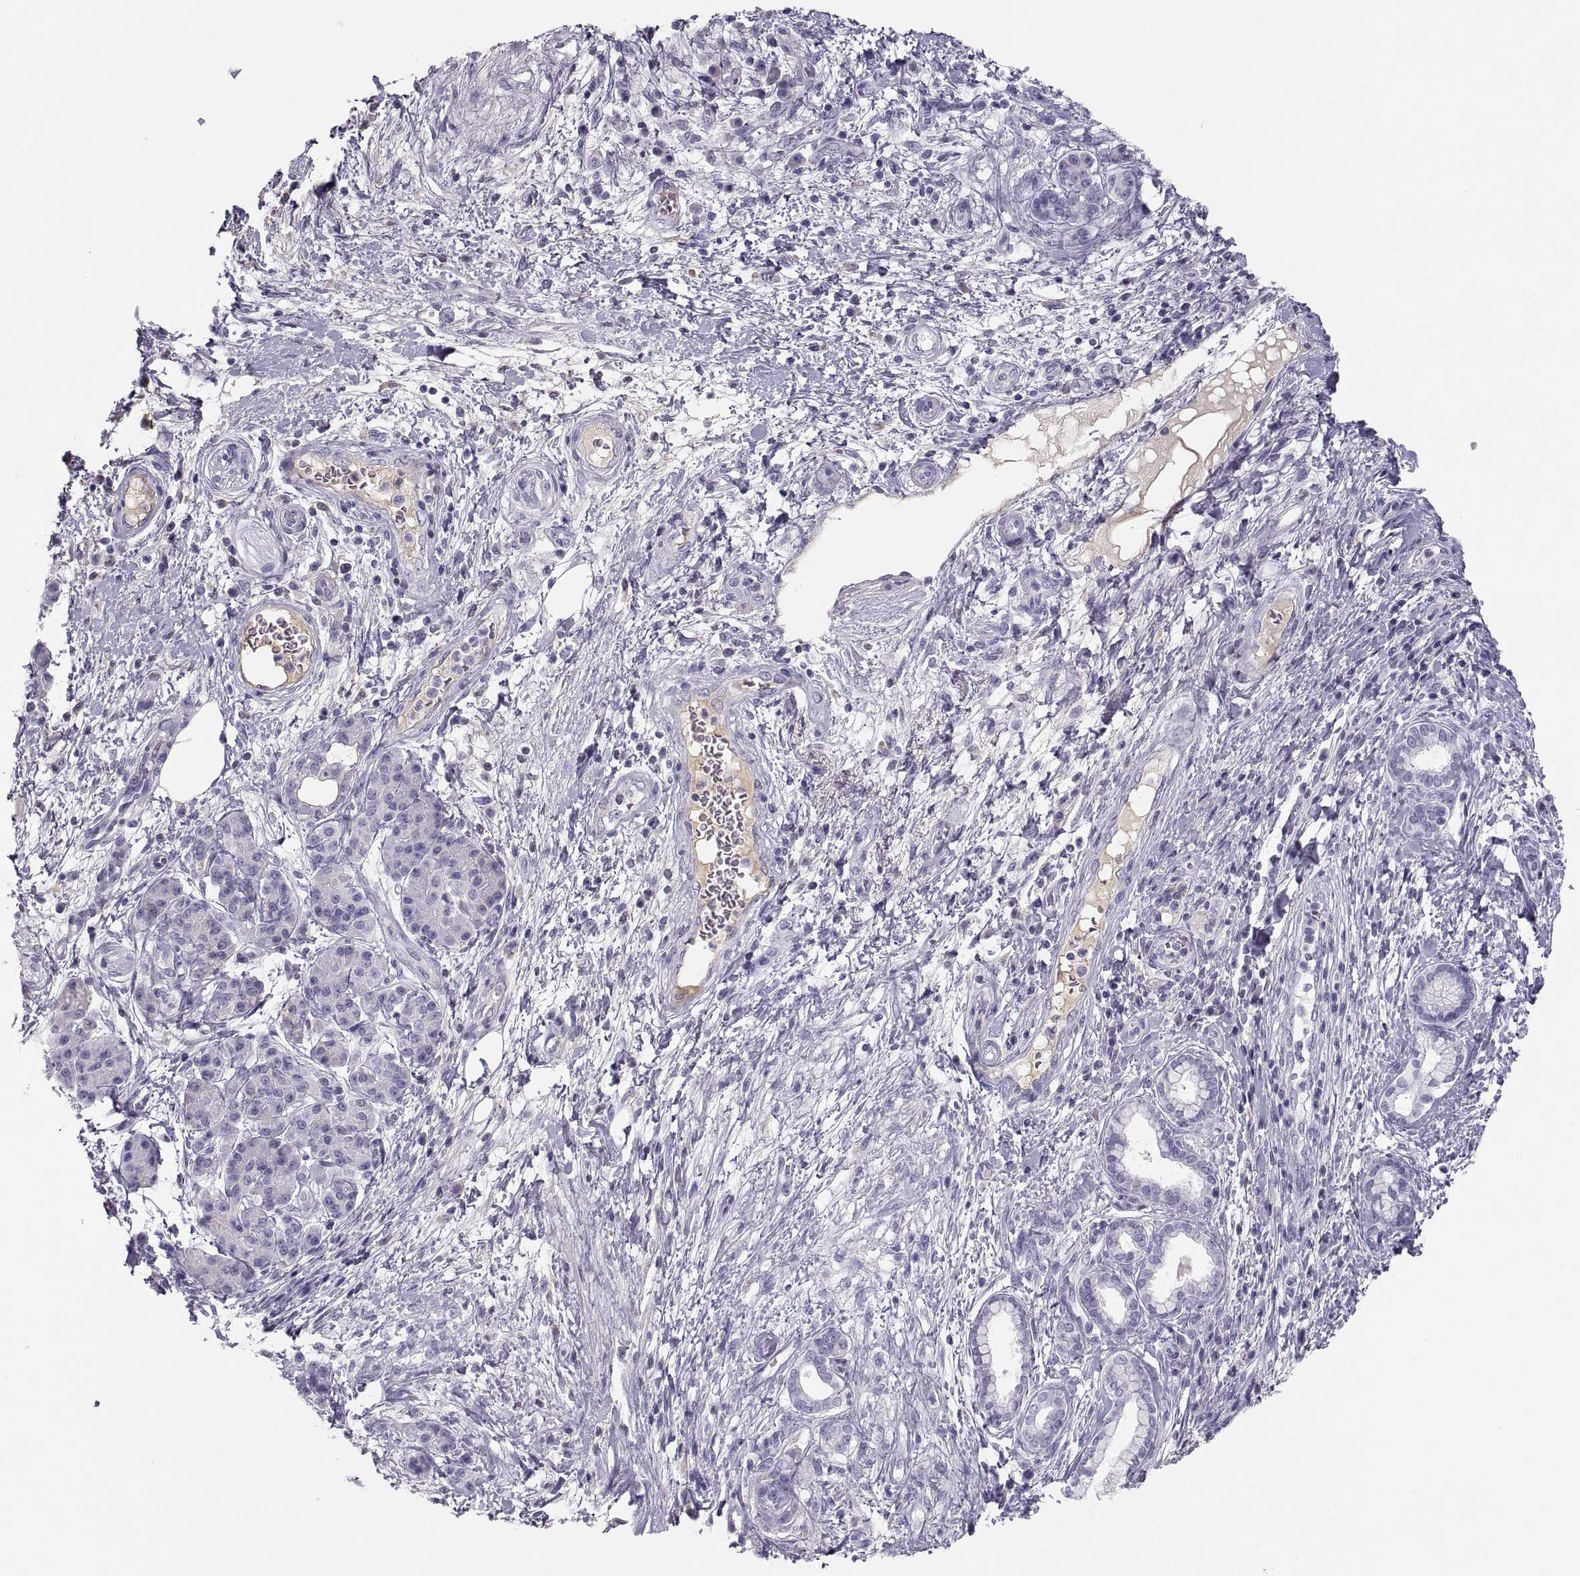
{"staining": {"intensity": "negative", "quantity": "none", "location": "none"}, "tissue": "pancreatic cancer", "cell_type": "Tumor cells", "image_type": "cancer", "snomed": [{"axis": "morphology", "description": "Adenocarcinoma, NOS"}, {"axis": "topography", "description": "Pancreas"}], "caption": "This is a histopathology image of immunohistochemistry (IHC) staining of pancreatic adenocarcinoma, which shows no staining in tumor cells.", "gene": "MAGEB2", "patient": {"sex": "female", "age": 73}}